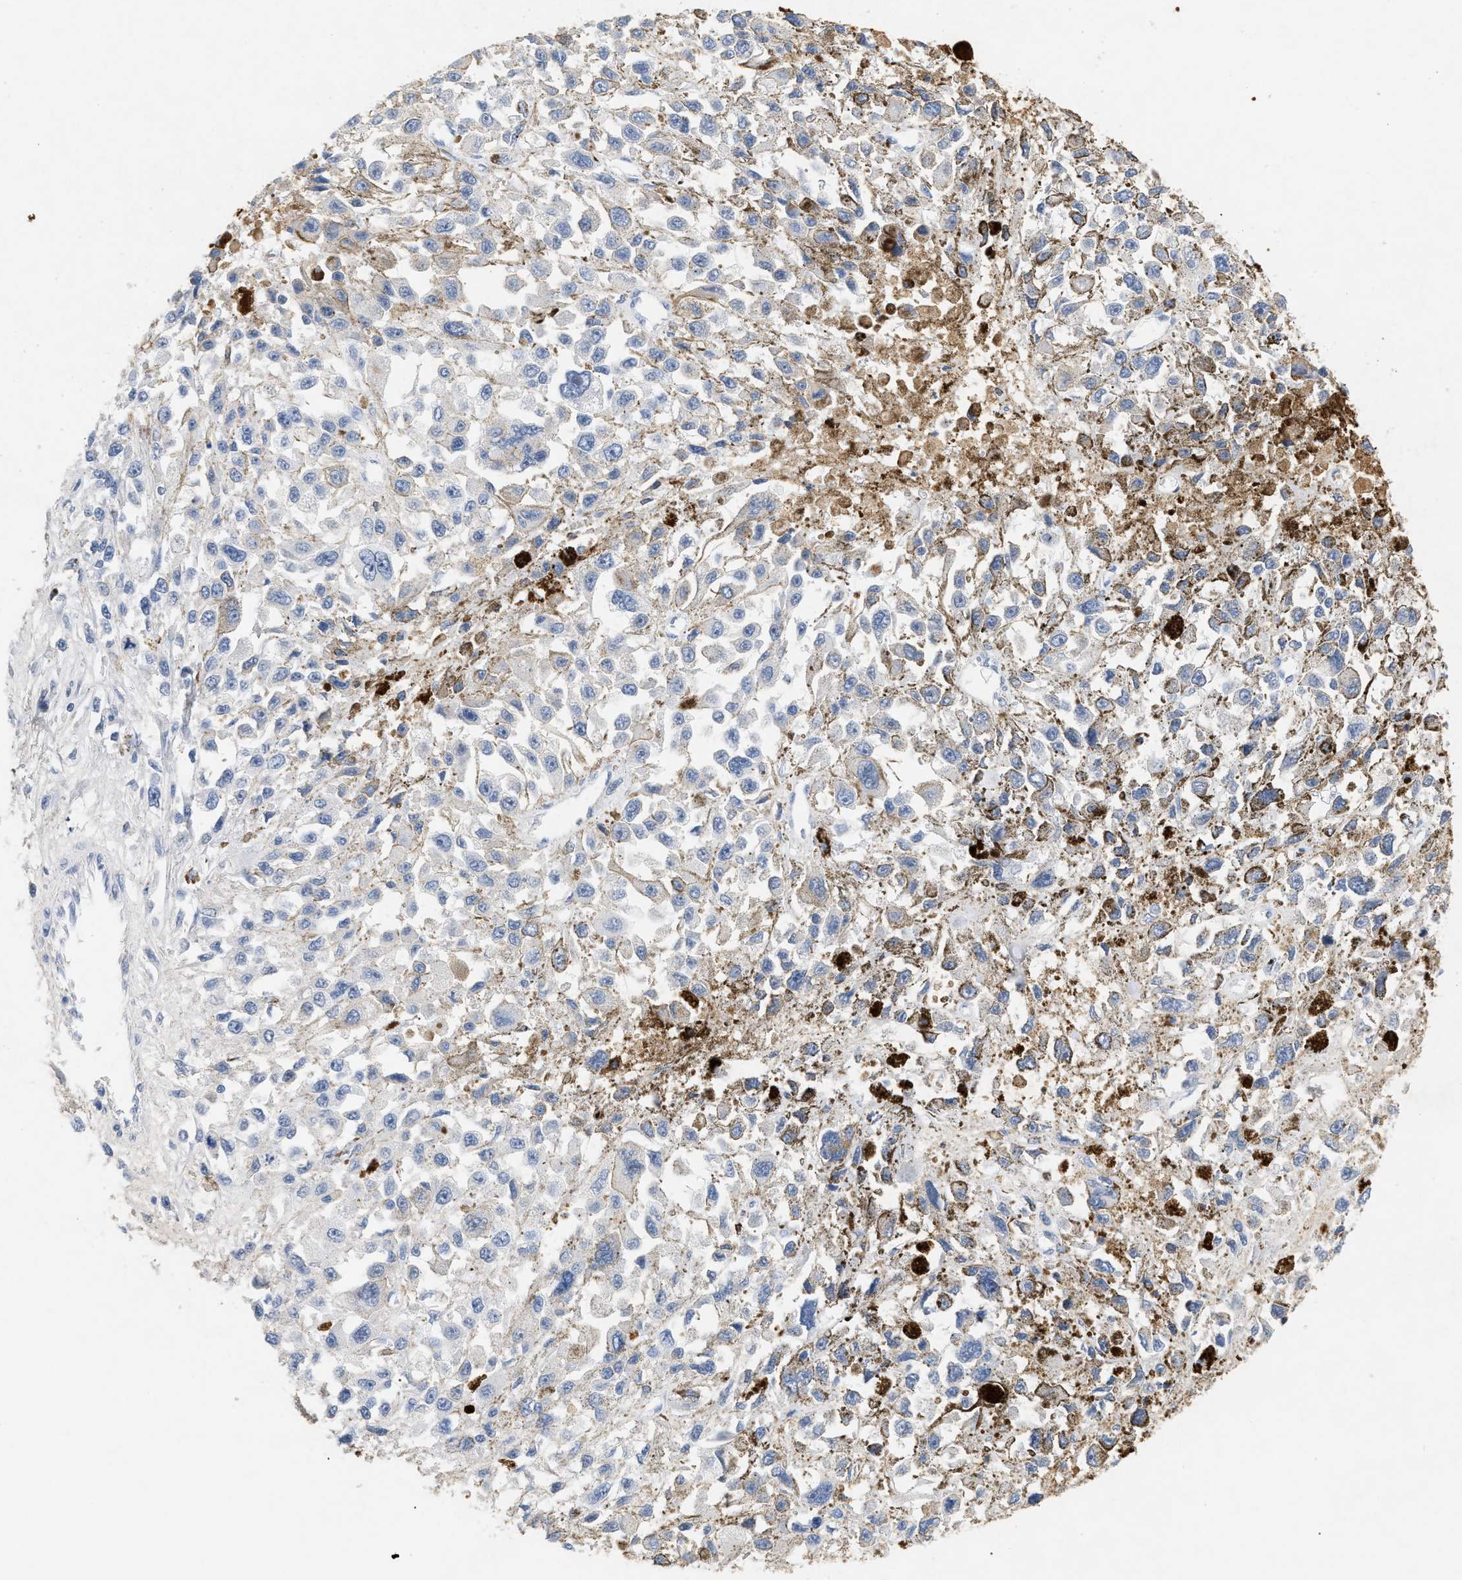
{"staining": {"intensity": "weak", "quantity": "<25%", "location": "cytoplasmic/membranous"}, "tissue": "melanoma", "cell_type": "Tumor cells", "image_type": "cancer", "snomed": [{"axis": "morphology", "description": "Malignant melanoma, Metastatic site"}, {"axis": "topography", "description": "Lymph node"}], "caption": "DAB immunohistochemical staining of malignant melanoma (metastatic site) shows no significant staining in tumor cells.", "gene": "CFH", "patient": {"sex": "male", "age": 59}}